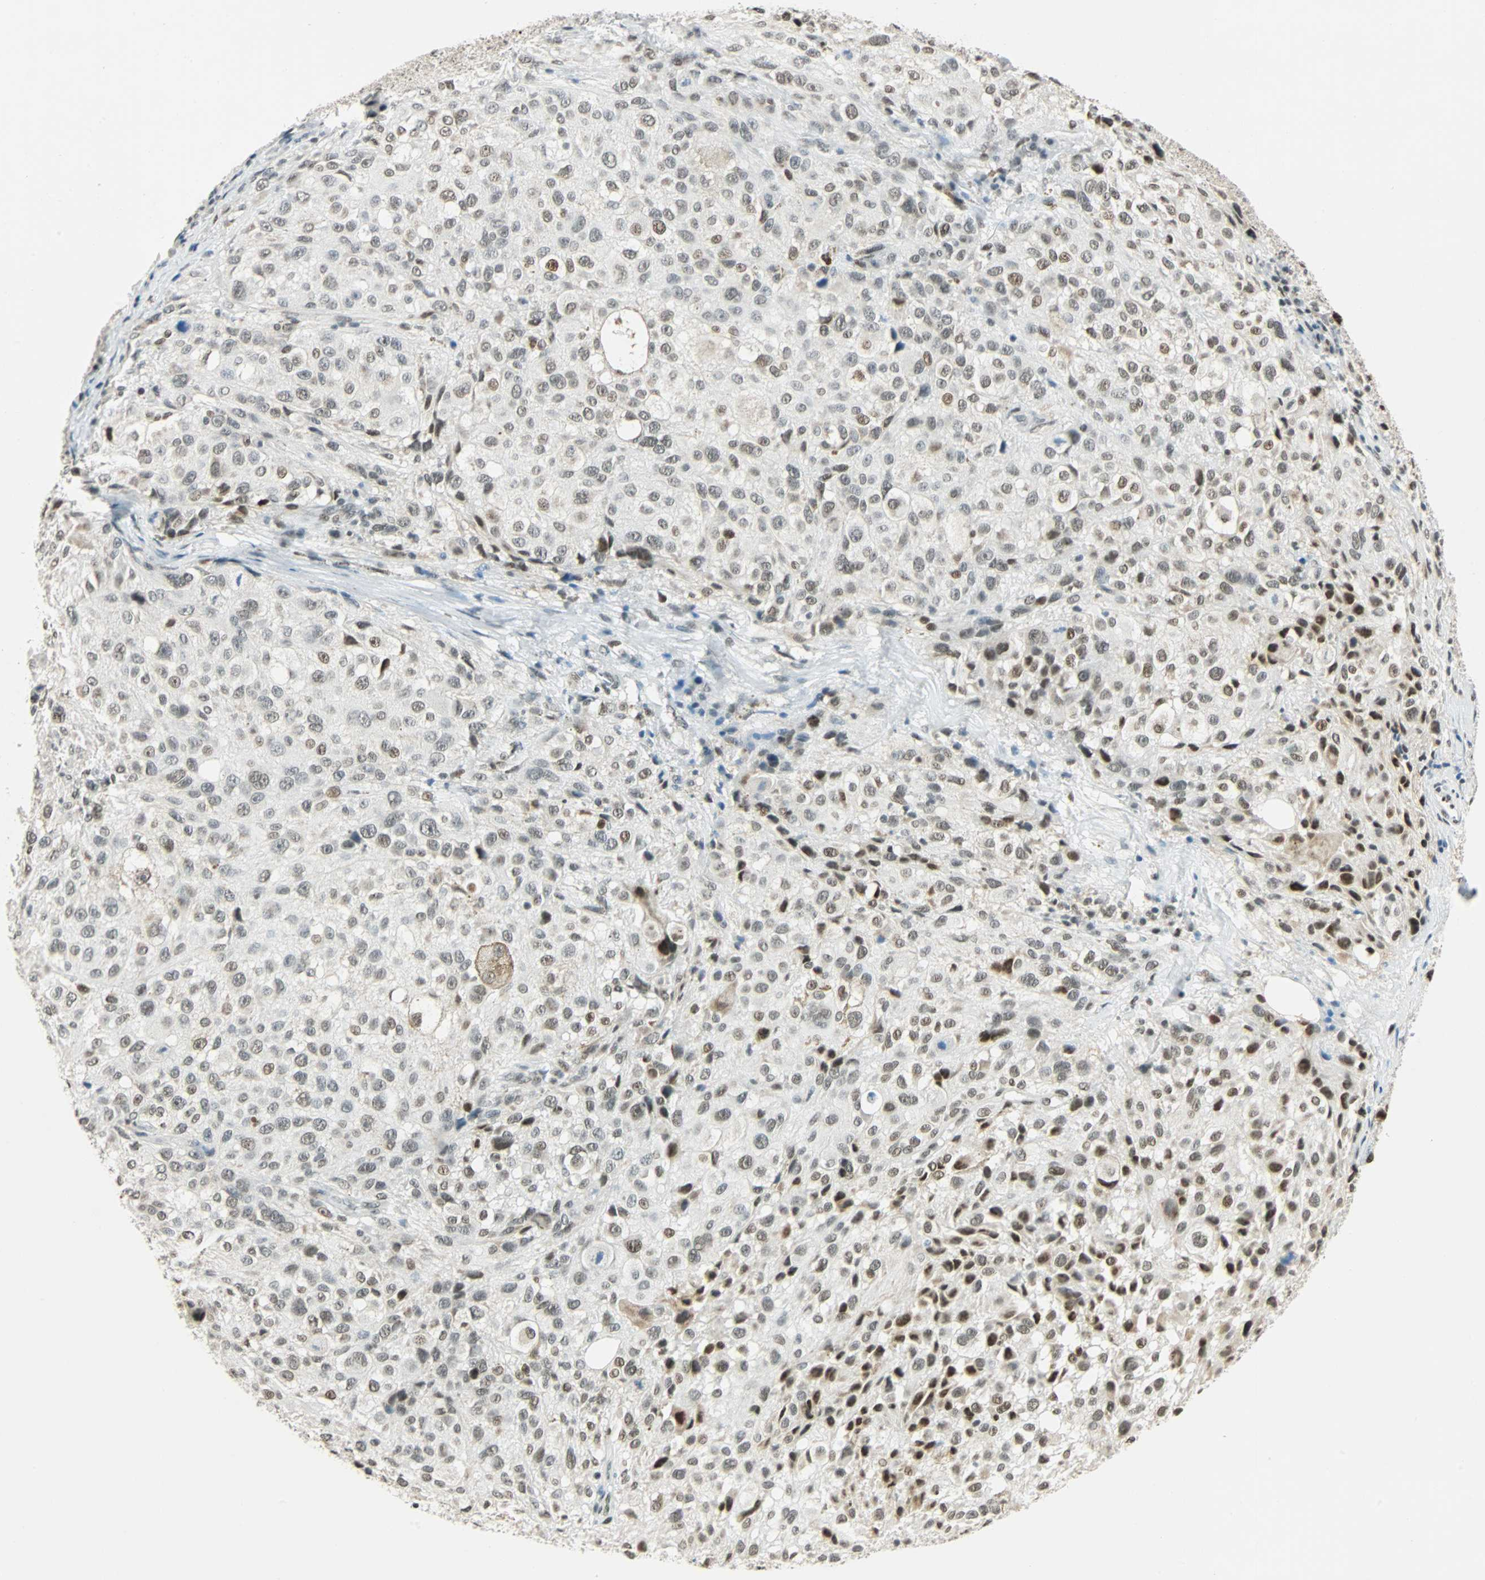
{"staining": {"intensity": "moderate", "quantity": "25%-75%", "location": "nuclear"}, "tissue": "melanoma", "cell_type": "Tumor cells", "image_type": "cancer", "snomed": [{"axis": "morphology", "description": "Necrosis, NOS"}, {"axis": "morphology", "description": "Malignant melanoma, NOS"}, {"axis": "topography", "description": "Skin"}], "caption": "The photomicrograph displays staining of melanoma, revealing moderate nuclear protein staining (brown color) within tumor cells.", "gene": "NELFE", "patient": {"sex": "female", "age": 87}}